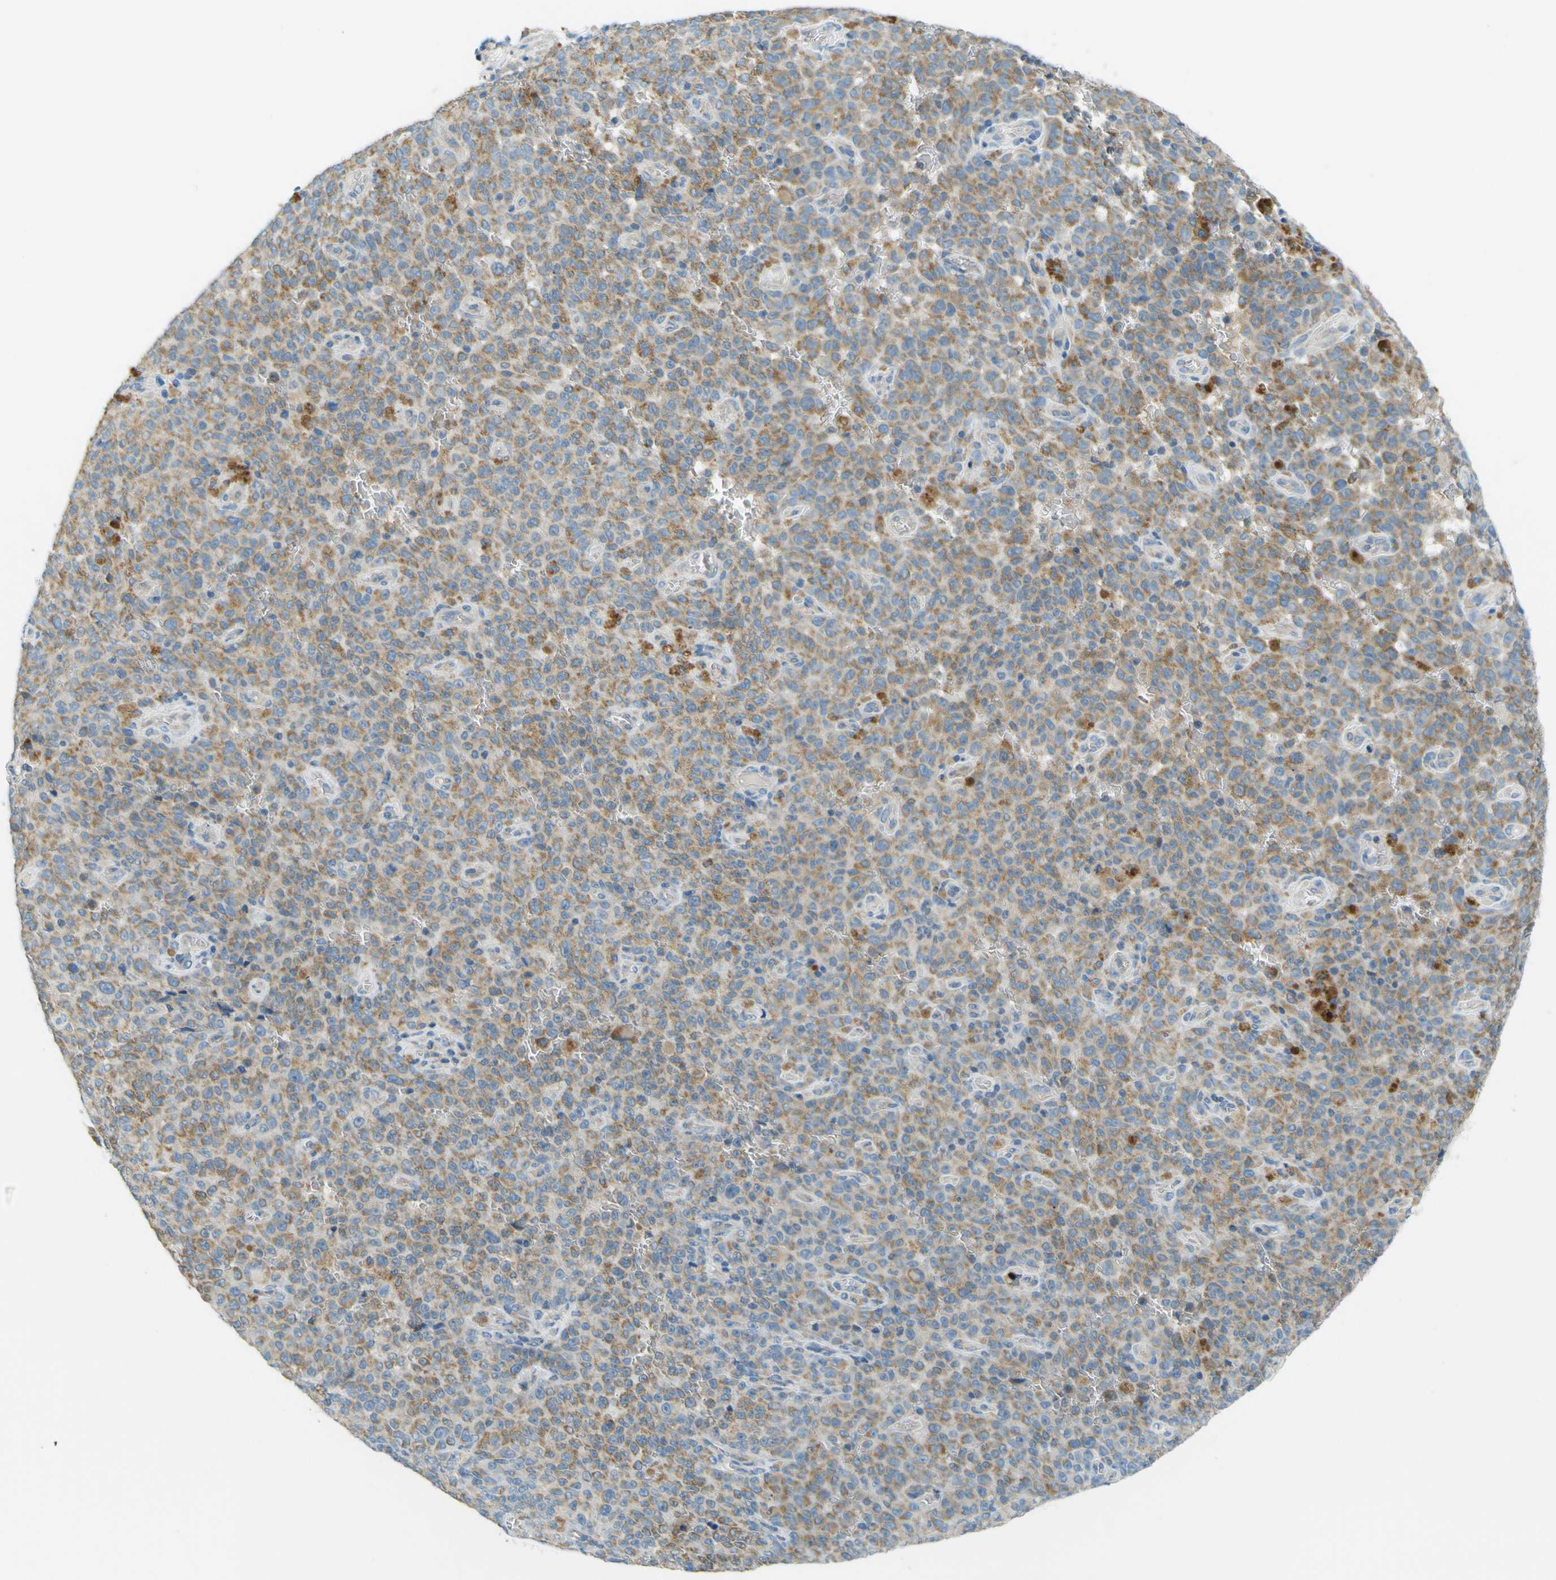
{"staining": {"intensity": "weak", "quantity": ">75%", "location": "cytoplasmic/membranous"}, "tissue": "melanoma", "cell_type": "Tumor cells", "image_type": "cancer", "snomed": [{"axis": "morphology", "description": "Malignant melanoma, NOS"}, {"axis": "topography", "description": "Skin"}], "caption": "The micrograph shows immunohistochemical staining of malignant melanoma. There is weak cytoplasmic/membranous staining is present in about >75% of tumor cells.", "gene": "FKTN", "patient": {"sex": "female", "age": 82}}